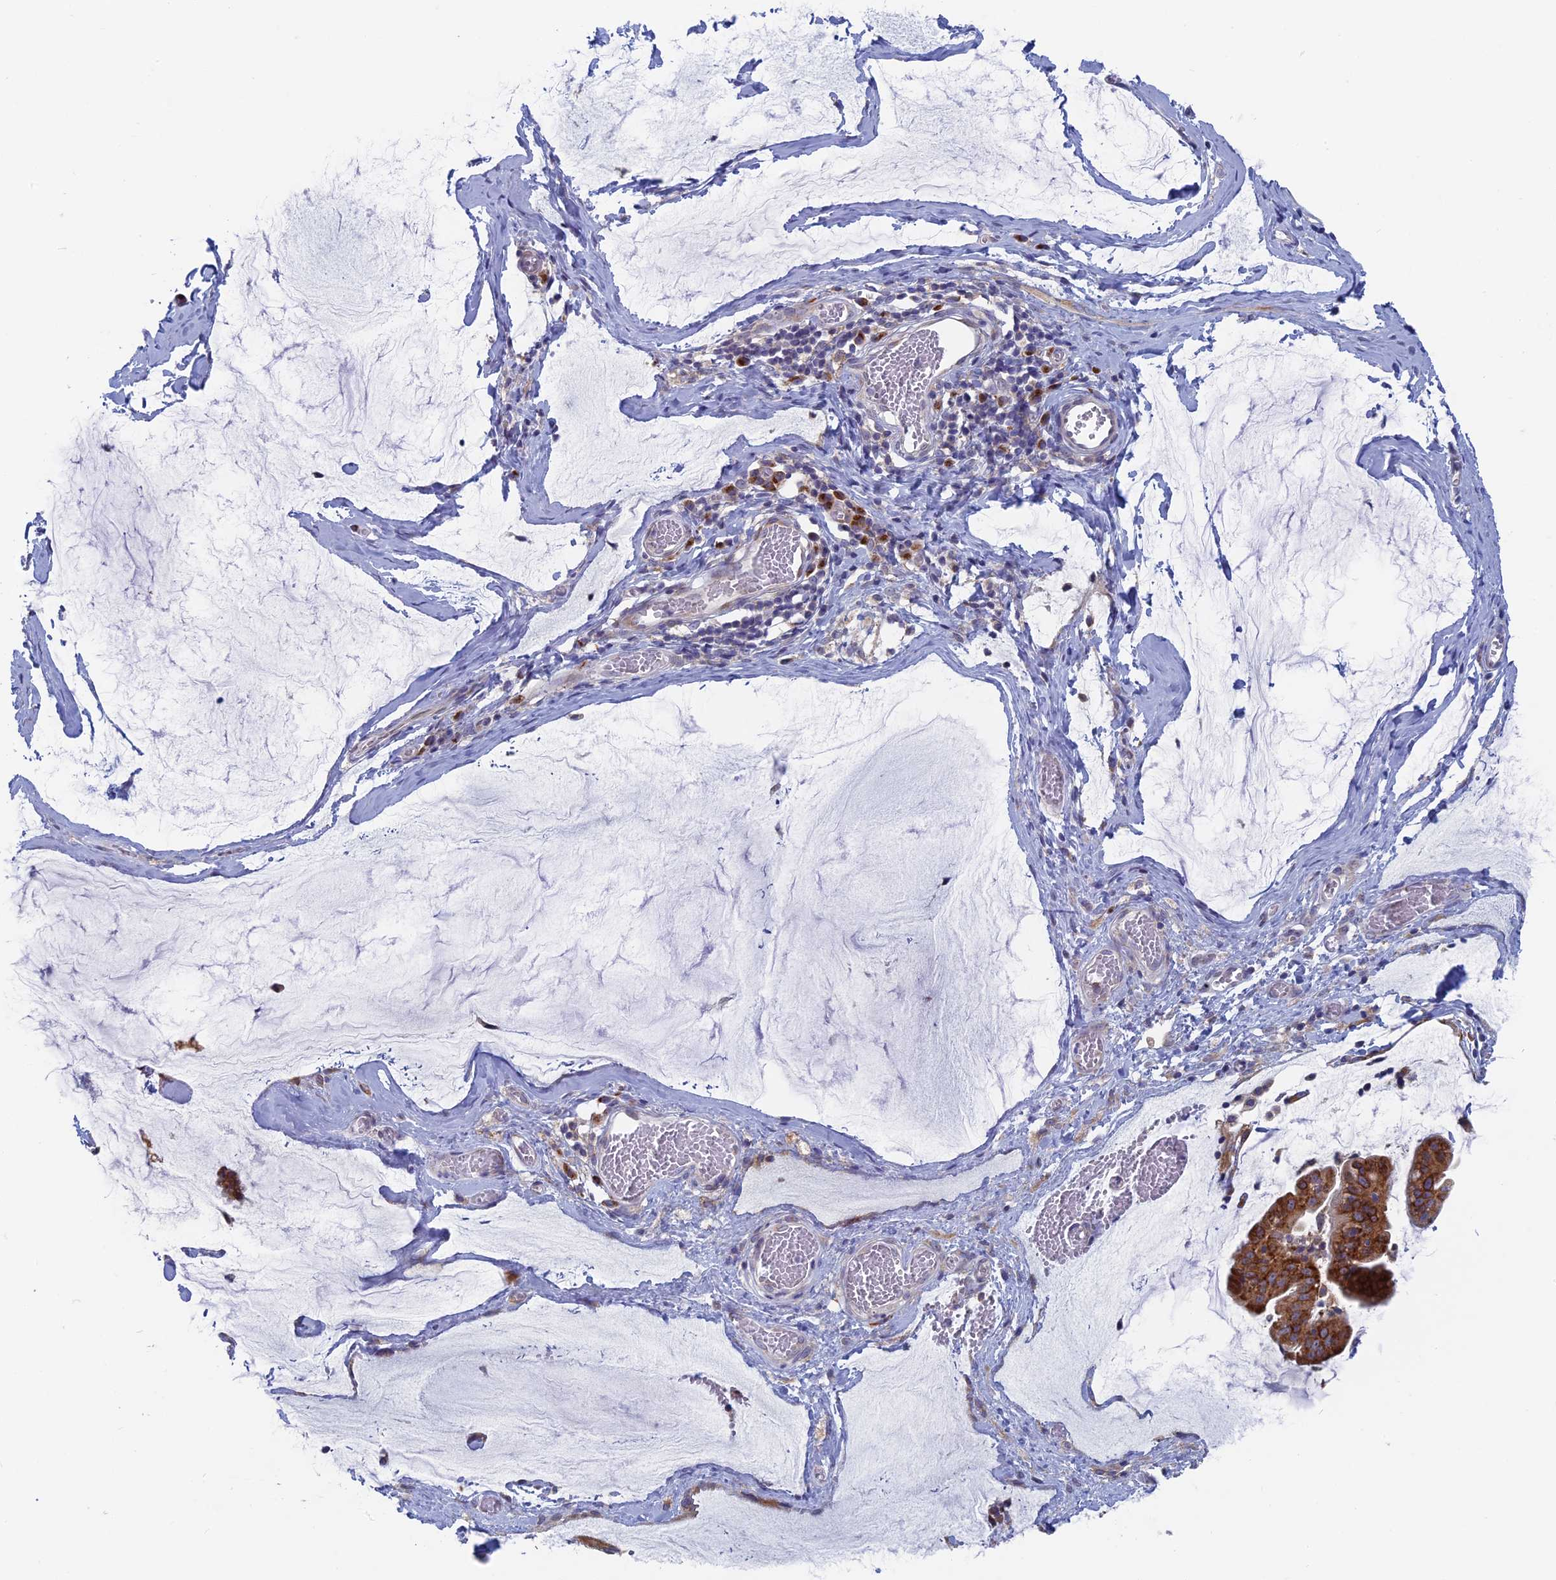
{"staining": {"intensity": "moderate", "quantity": ">75%", "location": "cytoplasmic/membranous"}, "tissue": "ovarian cancer", "cell_type": "Tumor cells", "image_type": "cancer", "snomed": [{"axis": "morphology", "description": "Cystadenocarcinoma, mucinous, NOS"}, {"axis": "topography", "description": "Ovary"}], "caption": "Ovarian mucinous cystadenocarcinoma tissue exhibits moderate cytoplasmic/membranous positivity in approximately >75% of tumor cells, visualized by immunohistochemistry.", "gene": "TBC1D30", "patient": {"sex": "female", "age": 73}}